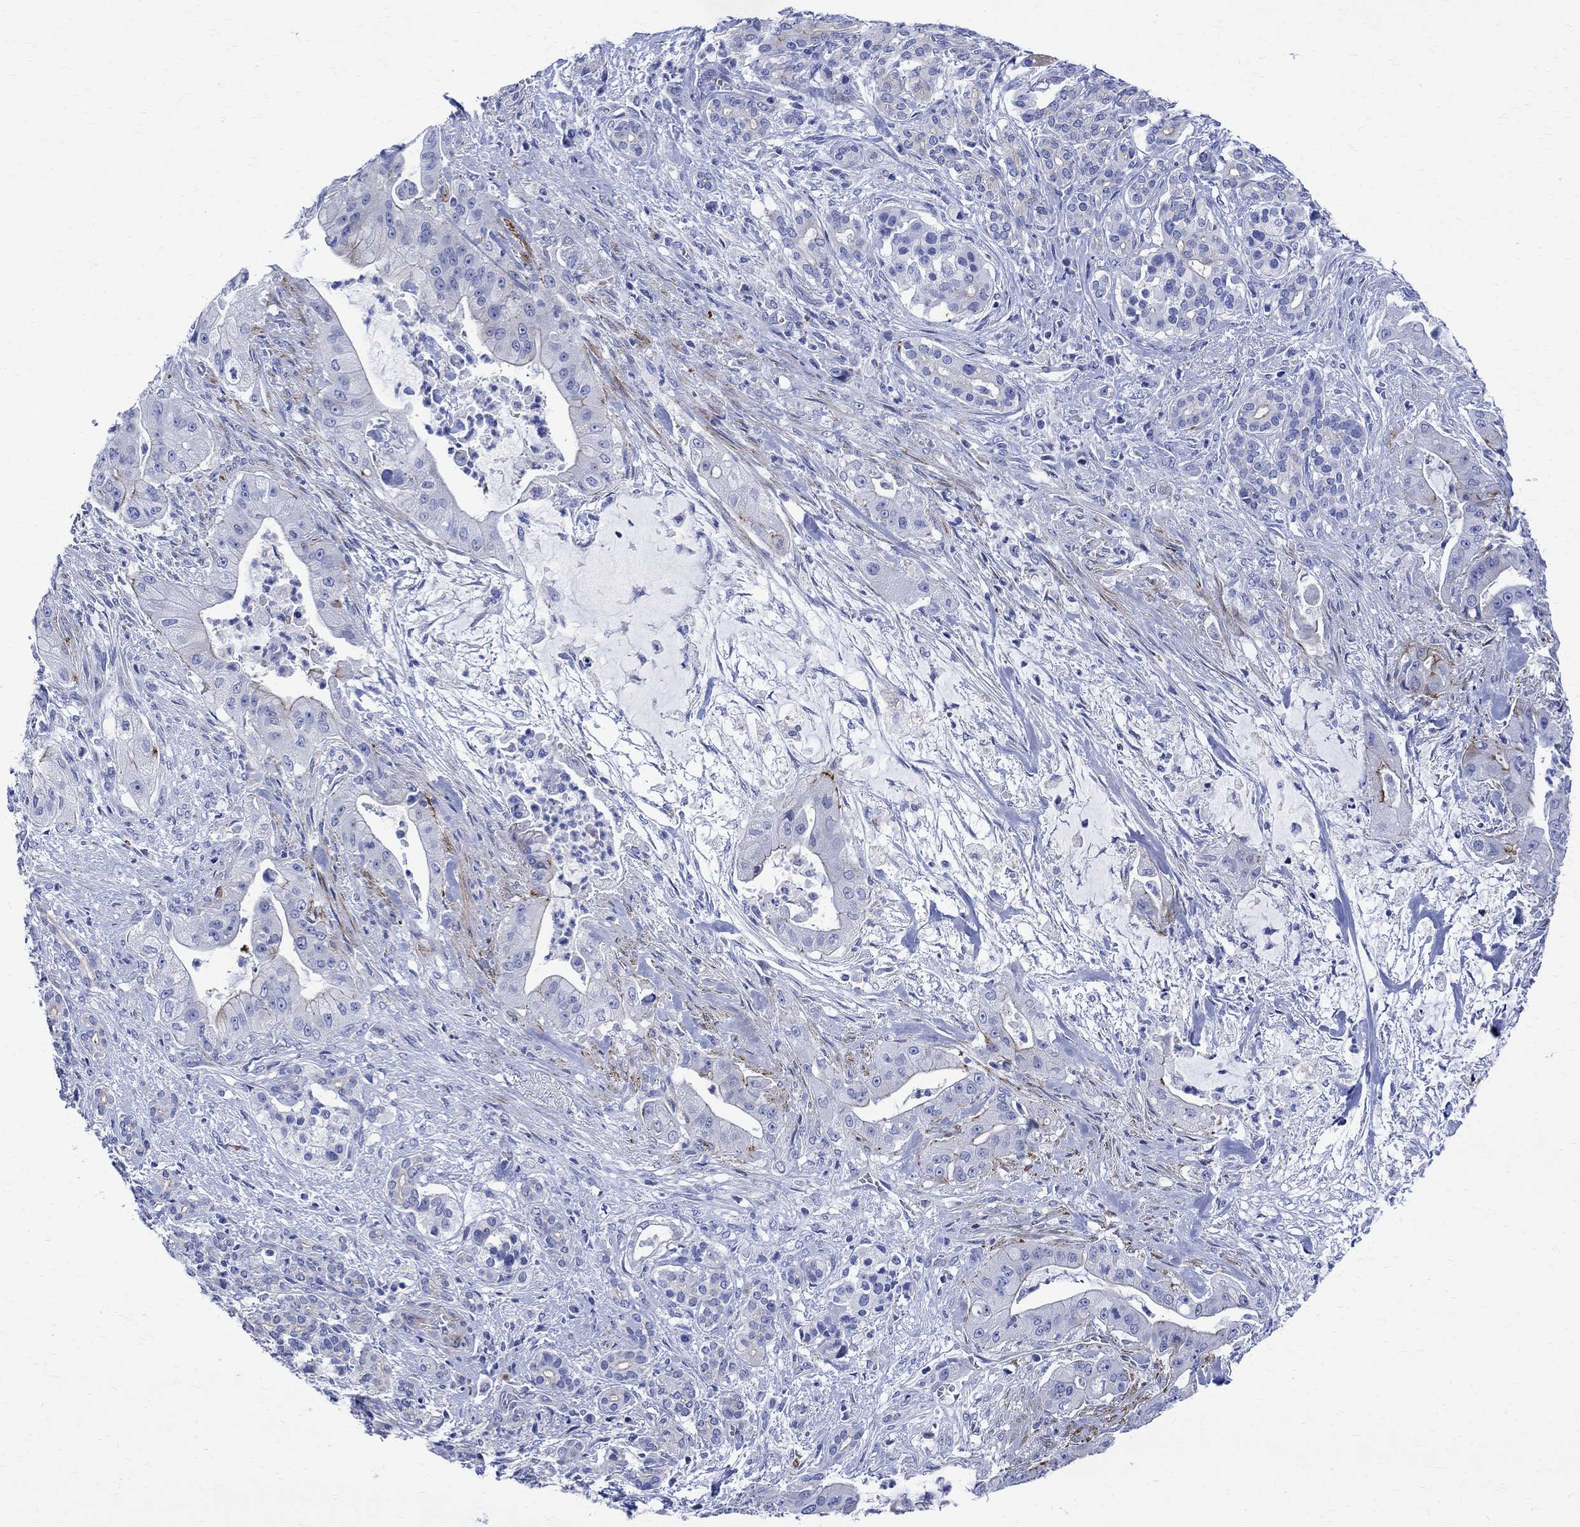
{"staining": {"intensity": "weak", "quantity": "<25%", "location": "cytoplasmic/membranous"}, "tissue": "pancreatic cancer", "cell_type": "Tumor cells", "image_type": "cancer", "snomed": [{"axis": "morphology", "description": "Normal tissue, NOS"}, {"axis": "morphology", "description": "Inflammation, NOS"}, {"axis": "morphology", "description": "Adenocarcinoma, NOS"}, {"axis": "topography", "description": "Pancreas"}], "caption": "Immunohistochemical staining of human pancreatic adenocarcinoma displays no significant expression in tumor cells. The staining was performed using DAB to visualize the protein expression in brown, while the nuclei were stained in blue with hematoxylin (Magnification: 20x).", "gene": "PARVB", "patient": {"sex": "male", "age": 57}}